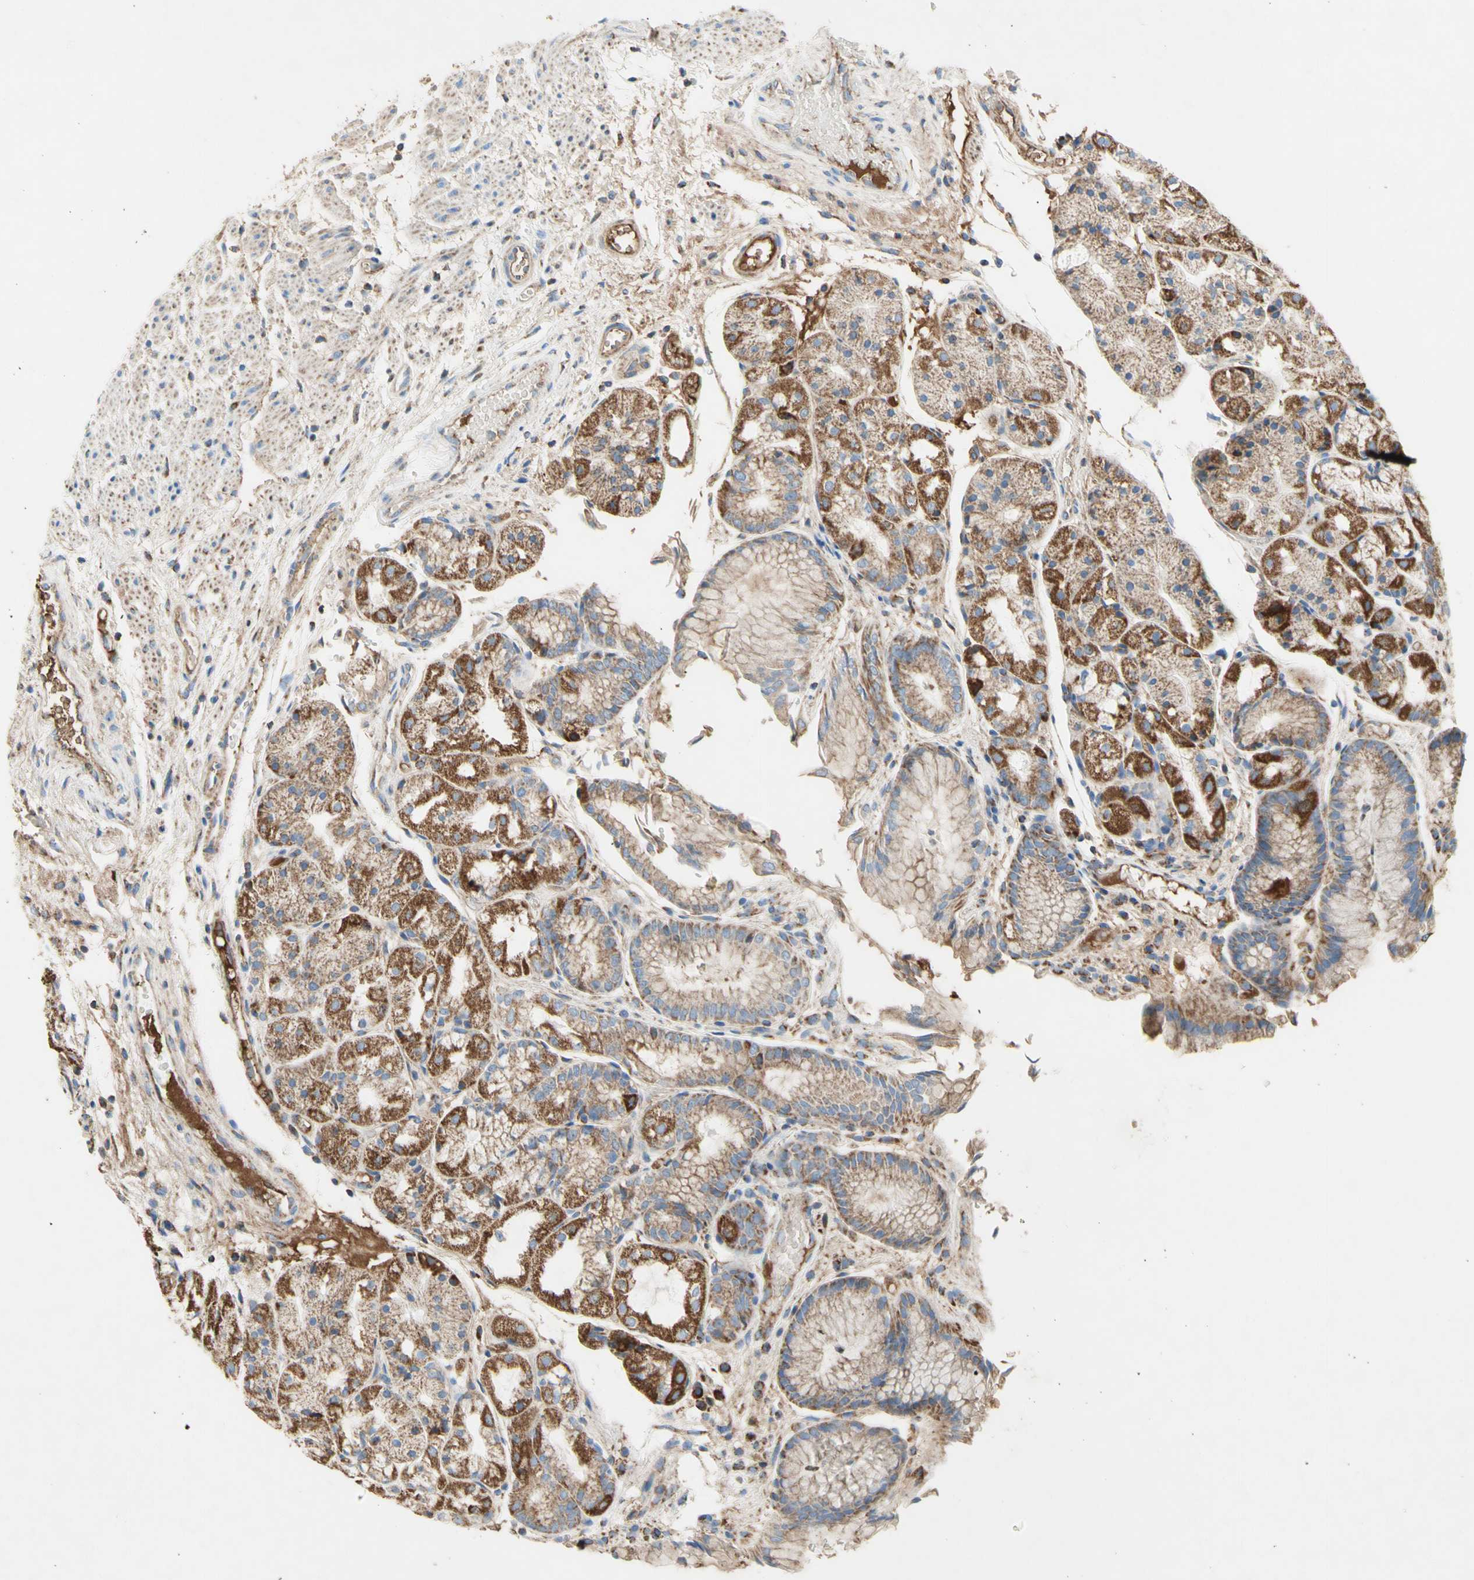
{"staining": {"intensity": "moderate", "quantity": ">75%", "location": "cytoplasmic/membranous"}, "tissue": "stomach", "cell_type": "Glandular cells", "image_type": "normal", "snomed": [{"axis": "morphology", "description": "Normal tissue, NOS"}, {"axis": "topography", "description": "Stomach, upper"}], "caption": "High-power microscopy captured an immunohistochemistry photomicrograph of normal stomach, revealing moderate cytoplasmic/membranous expression in approximately >75% of glandular cells.", "gene": "SDHB", "patient": {"sex": "male", "age": 72}}